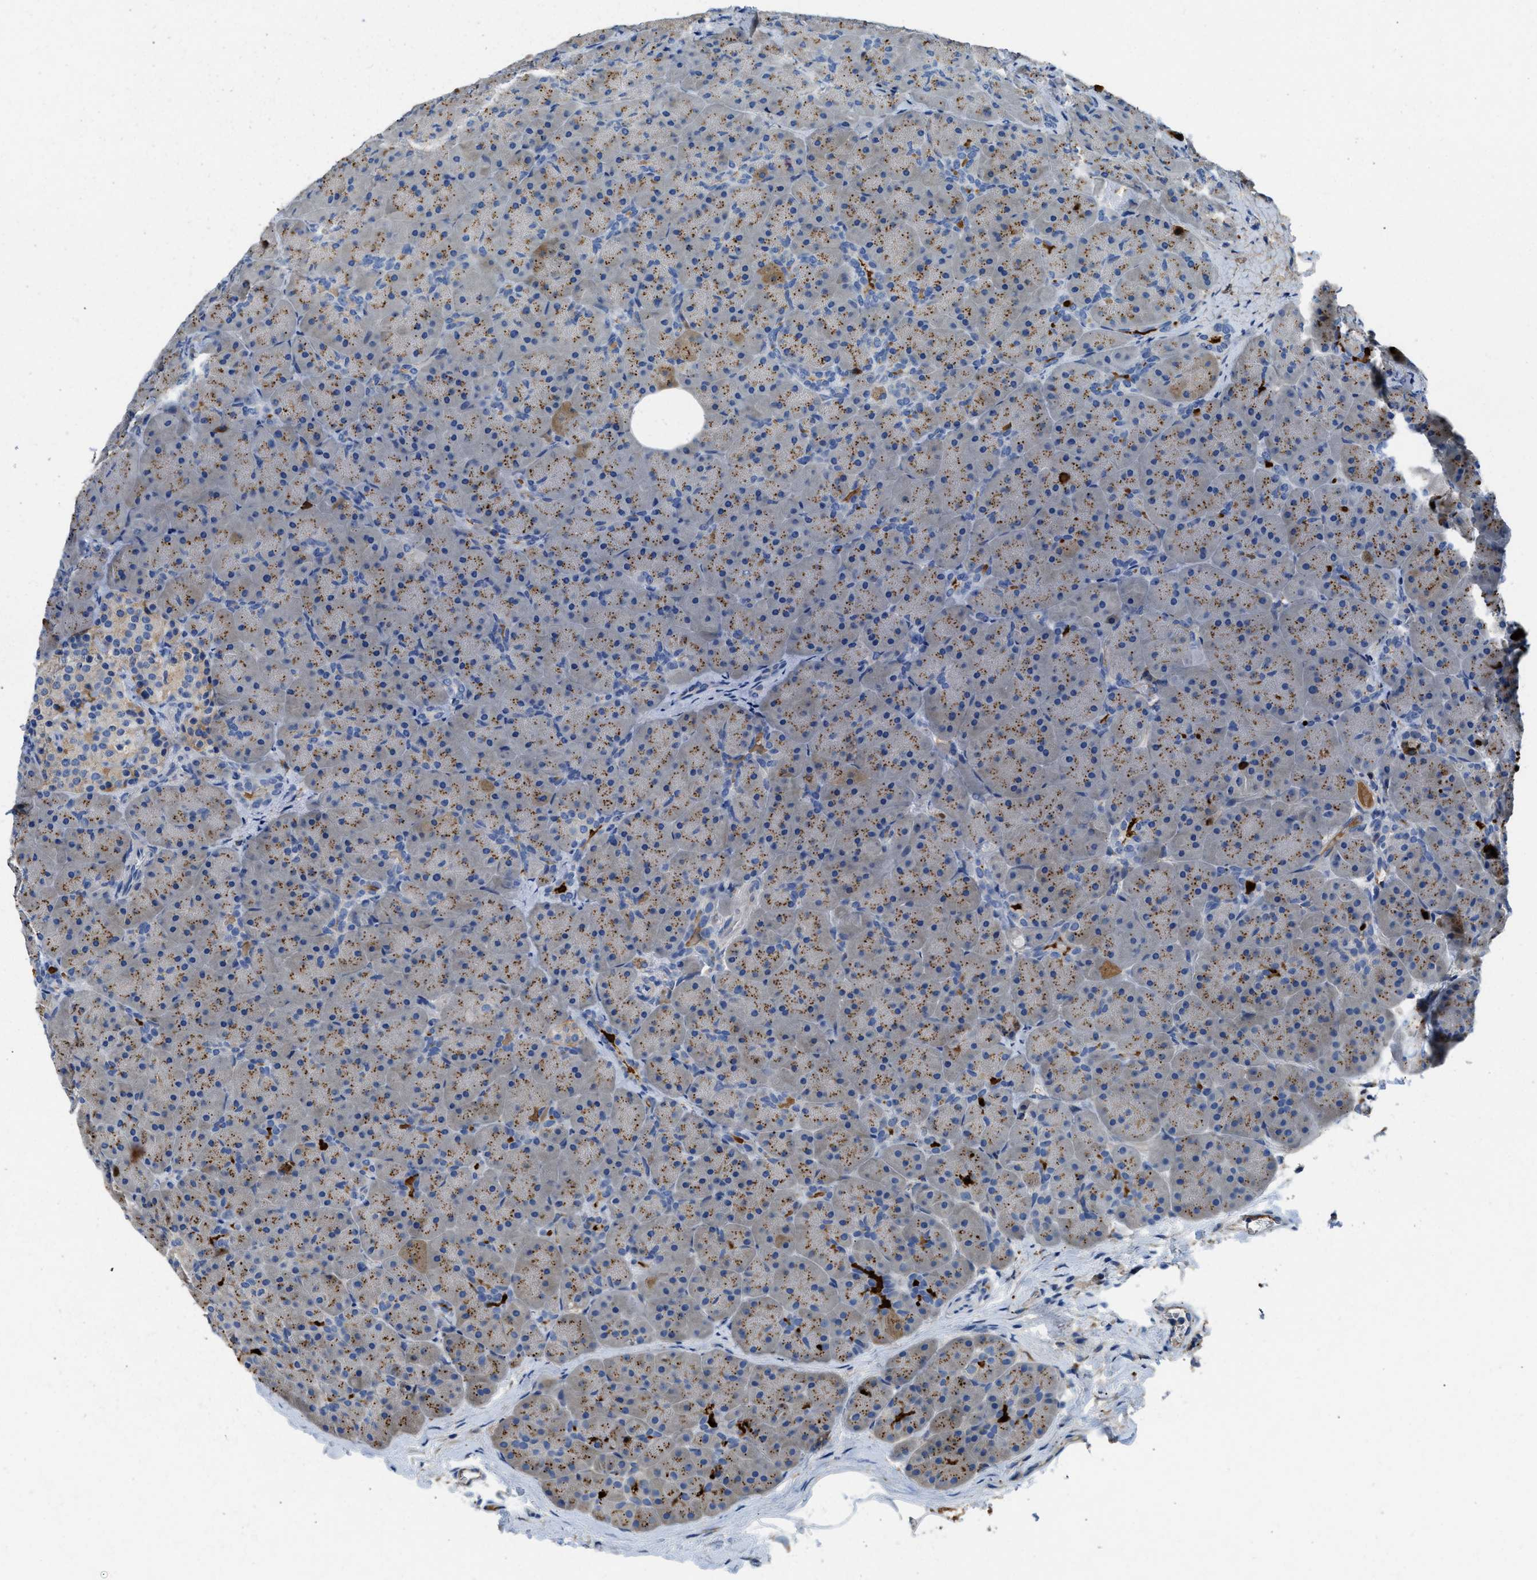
{"staining": {"intensity": "strong", "quantity": "25%-75%", "location": "cytoplasmic/membranous"}, "tissue": "pancreas", "cell_type": "Exocrine glandular cells", "image_type": "normal", "snomed": [{"axis": "morphology", "description": "Normal tissue, NOS"}, {"axis": "topography", "description": "Pancreas"}], "caption": "Immunohistochemical staining of normal pancreas displays 25%-75% levels of strong cytoplasmic/membranous protein staining in approximately 25%-75% of exocrine glandular cells. Nuclei are stained in blue.", "gene": "C1S", "patient": {"sex": "male", "age": 66}}